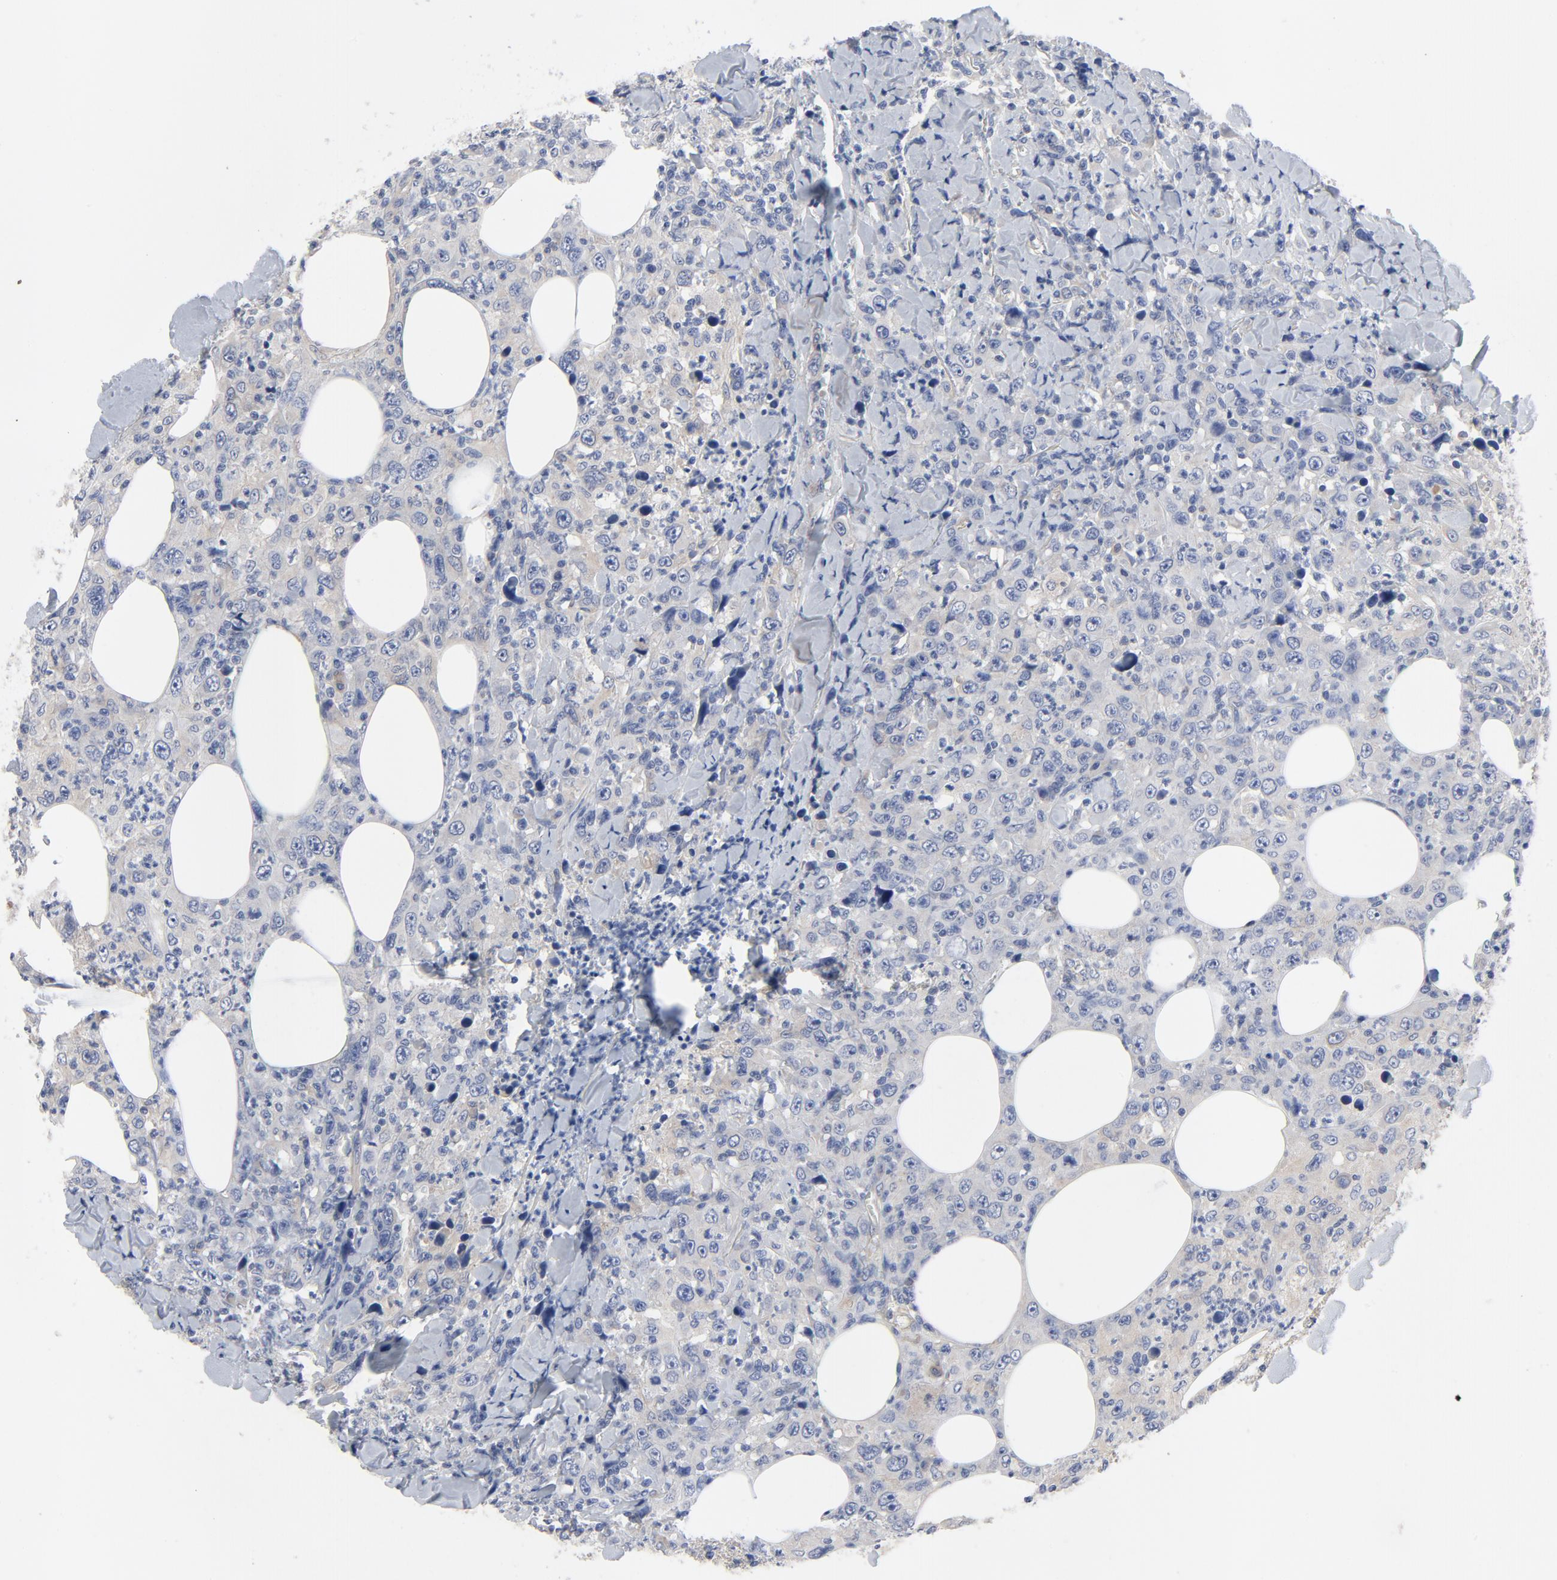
{"staining": {"intensity": "weak", "quantity": "<25%", "location": "cytoplasmic/membranous"}, "tissue": "thyroid cancer", "cell_type": "Tumor cells", "image_type": "cancer", "snomed": [{"axis": "morphology", "description": "Carcinoma, NOS"}, {"axis": "topography", "description": "Thyroid gland"}], "caption": "This is an immunohistochemistry (IHC) histopathology image of human thyroid cancer (carcinoma). There is no expression in tumor cells.", "gene": "DYNLT3", "patient": {"sex": "female", "age": 77}}